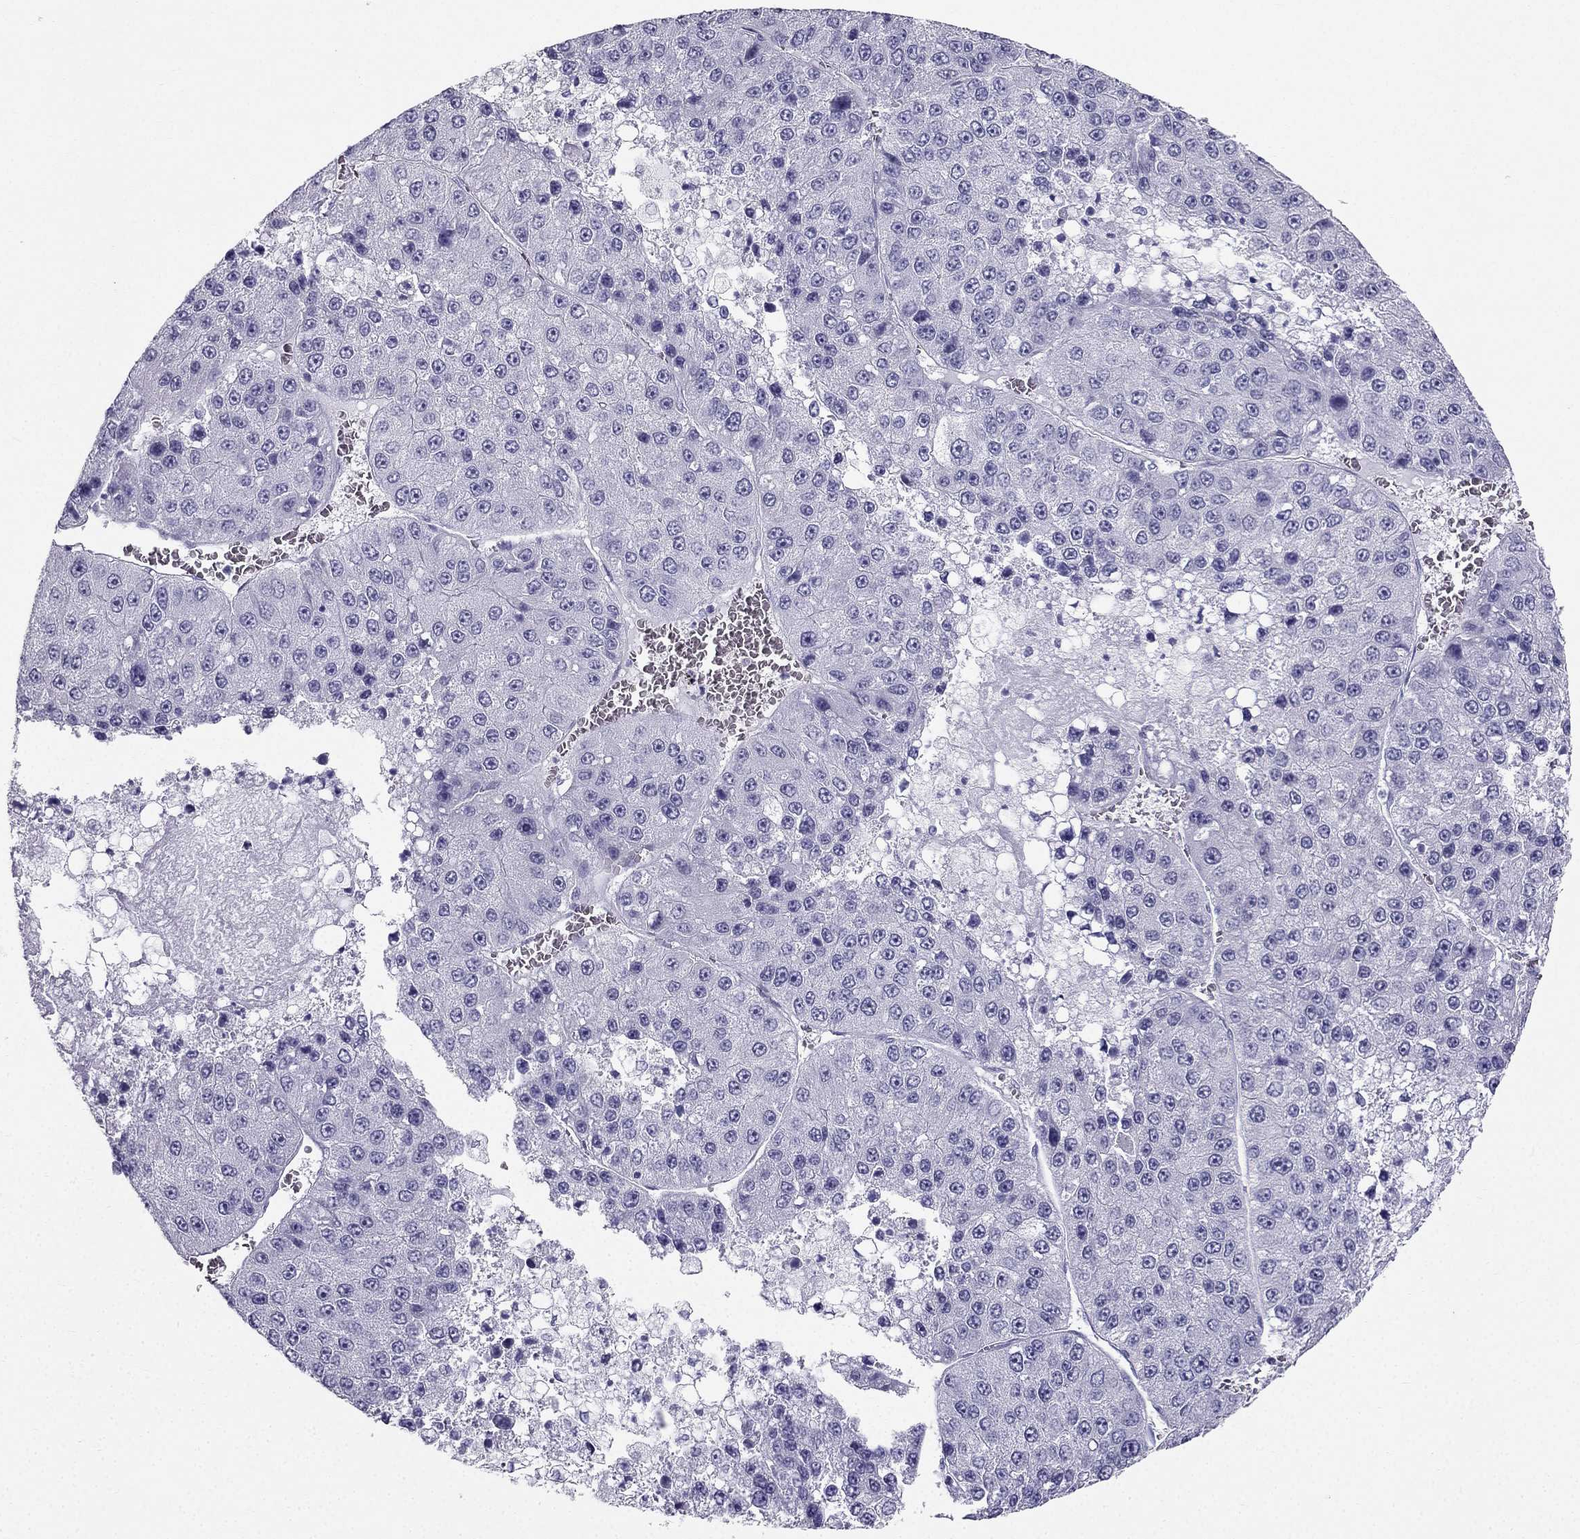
{"staining": {"intensity": "negative", "quantity": "none", "location": "none"}, "tissue": "liver cancer", "cell_type": "Tumor cells", "image_type": "cancer", "snomed": [{"axis": "morphology", "description": "Carcinoma, Hepatocellular, NOS"}, {"axis": "topography", "description": "Liver"}], "caption": "Micrograph shows no protein expression in tumor cells of liver hepatocellular carcinoma tissue.", "gene": "TFF3", "patient": {"sex": "female", "age": 73}}